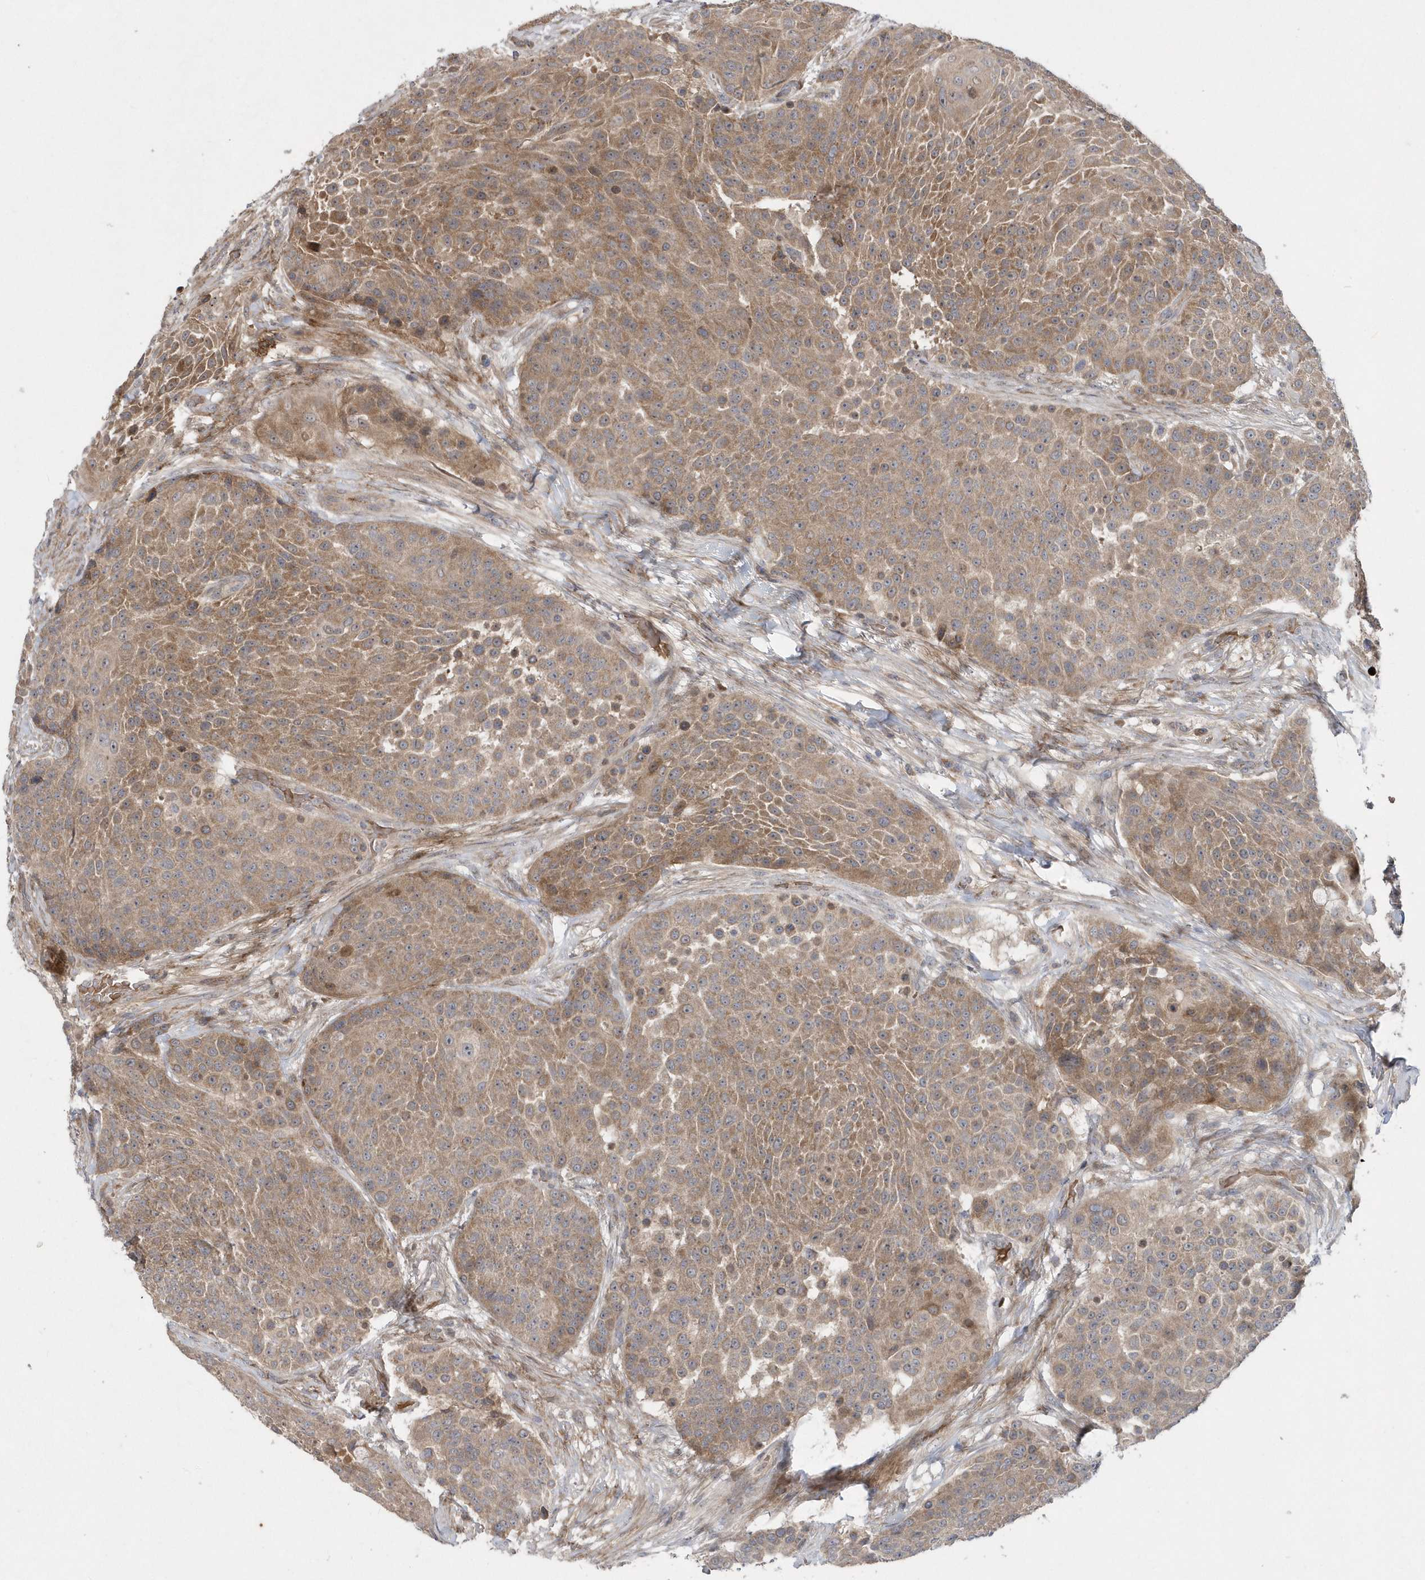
{"staining": {"intensity": "weak", "quantity": ">75%", "location": "cytoplasmic/membranous"}, "tissue": "urothelial cancer", "cell_type": "Tumor cells", "image_type": "cancer", "snomed": [{"axis": "morphology", "description": "Urothelial carcinoma, High grade"}, {"axis": "topography", "description": "Urinary bladder"}], "caption": "A brown stain shows weak cytoplasmic/membranous staining of a protein in human high-grade urothelial carcinoma tumor cells. (Brightfield microscopy of DAB IHC at high magnification).", "gene": "HMGCS1", "patient": {"sex": "female", "age": 63}}